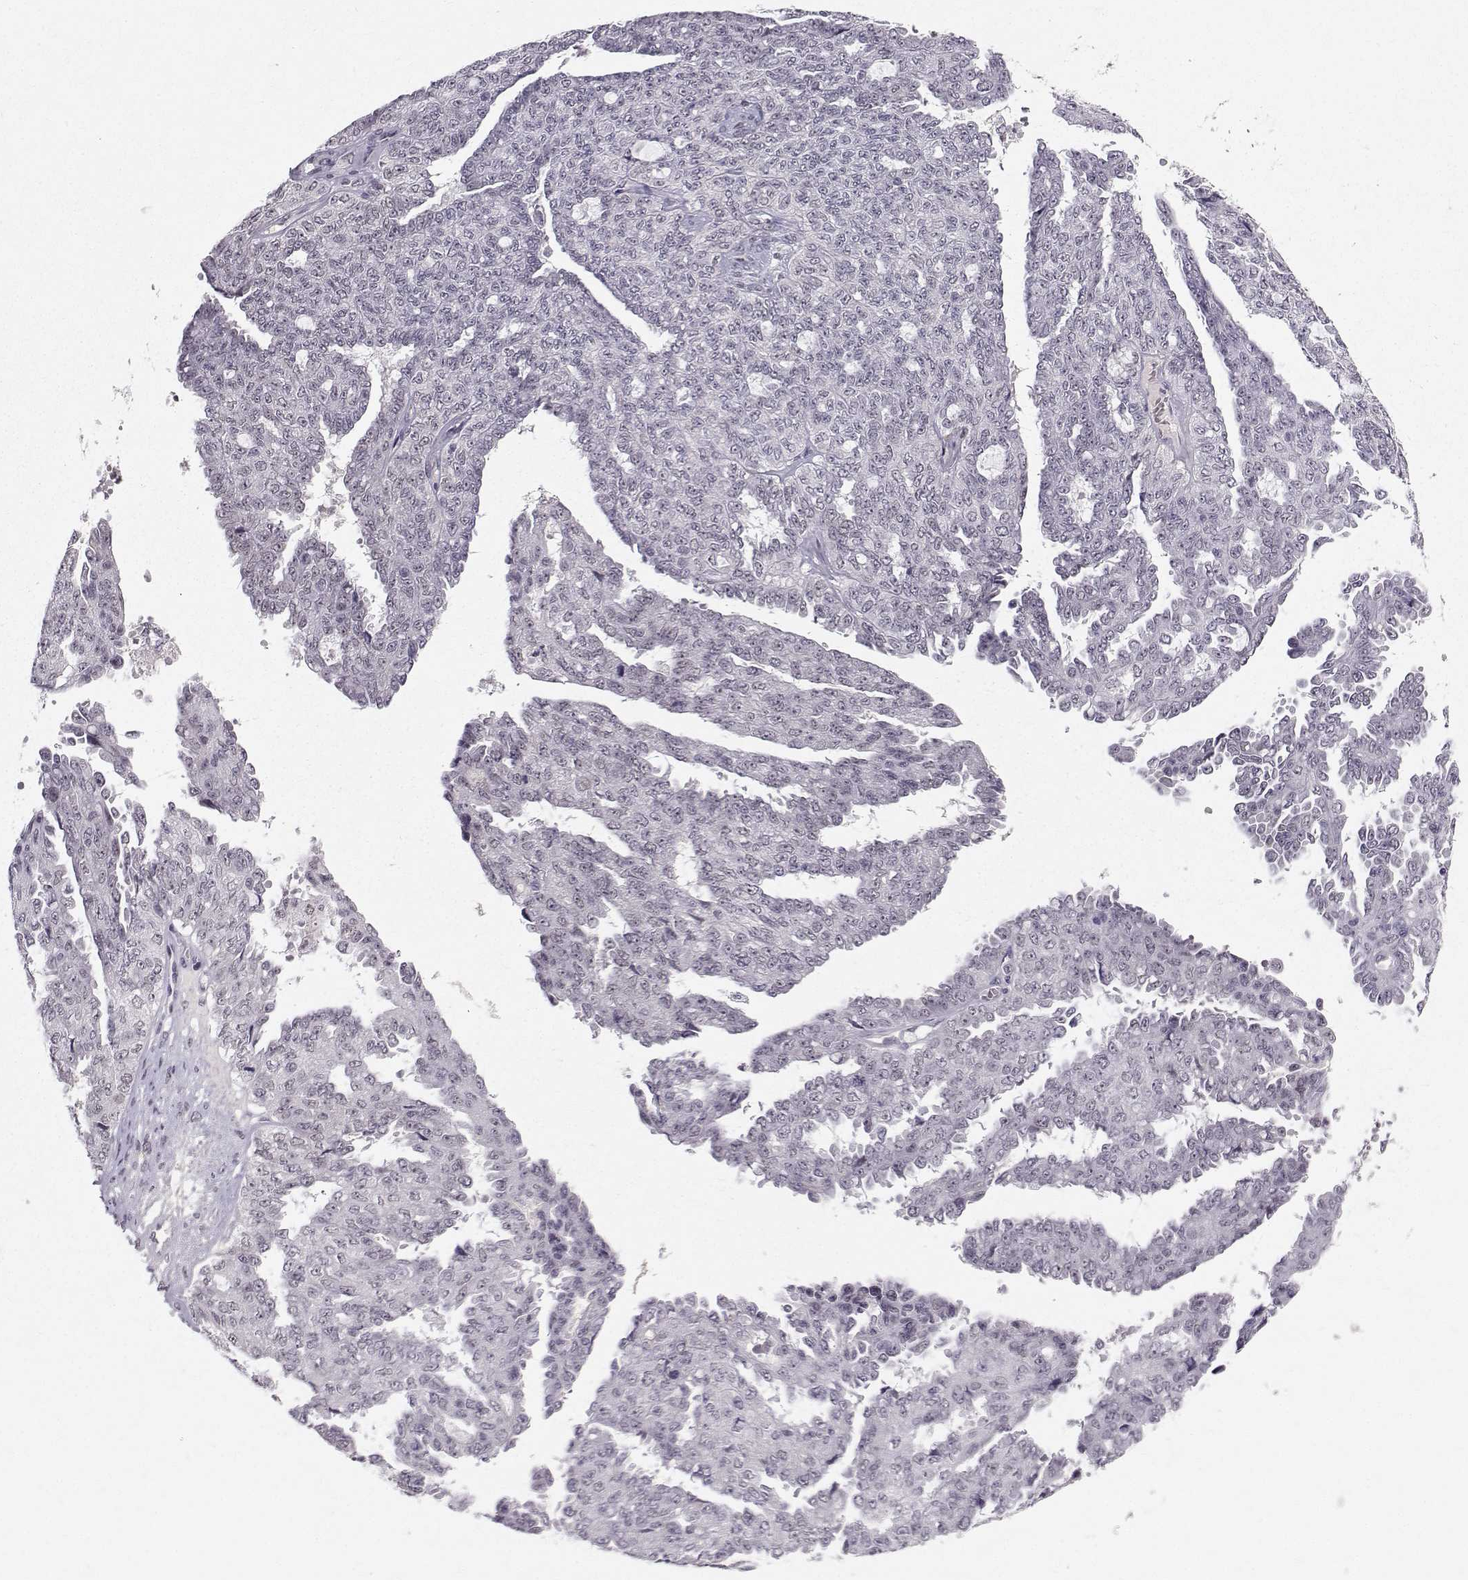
{"staining": {"intensity": "negative", "quantity": "none", "location": "none"}, "tissue": "ovarian cancer", "cell_type": "Tumor cells", "image_type": "cancer", "snomed": [{"axis": "morphology", "description": "Cystadenocarcinoma, serous, NOS"}, {"axis": "topography", "description": "Ovary"}], "caption": "Immunohistochemical staining of human serous cystadenocarcinoma (ovarian) reveals no significant expression in tumor cells. Brightfield microscopy of immunohistochemistry (IHC) stained with DAB (3,3'-diaminobenzidine) (brown) and hematoxylin (blue), captured at high magnification.", "gene": "RPP38", "patient": {"sex": "female", "age": 71}}